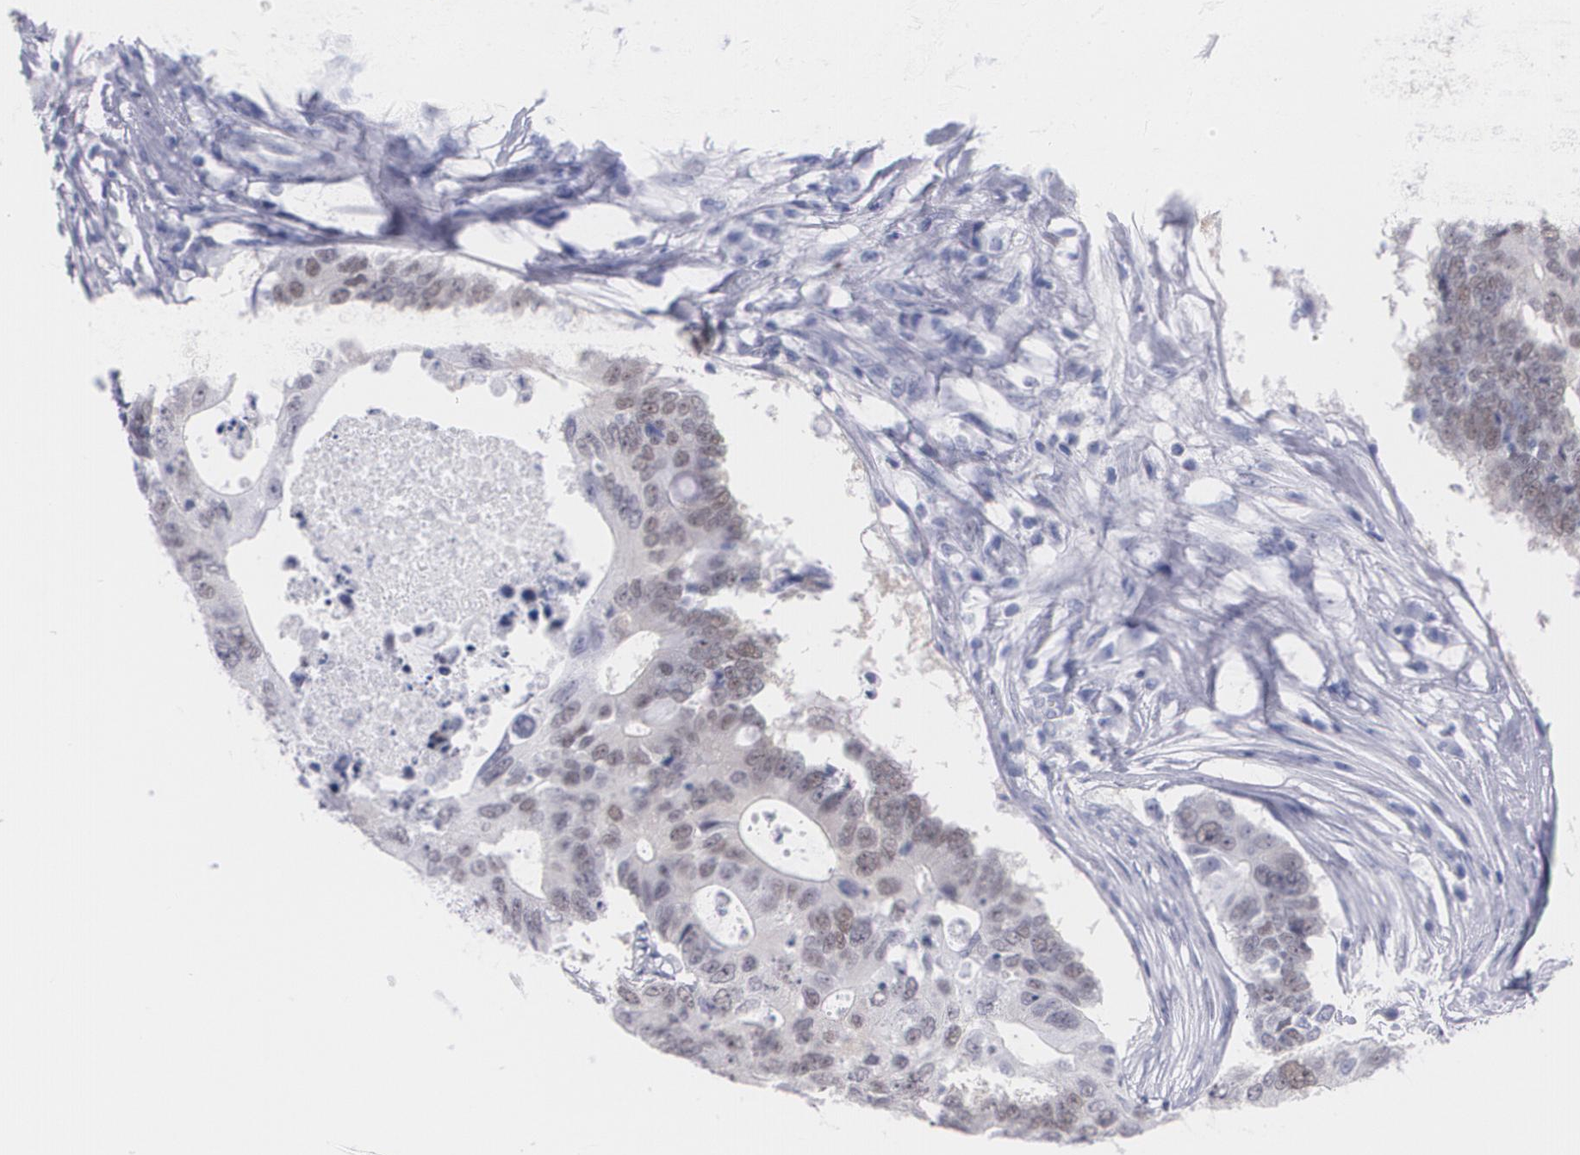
{"staining": {"intensity": "weak", "quantity": "25%-75%", "location": "nuclear"}, "tissue": "colorectal cancer", "cell_type": "Tumor cells", "image_type": "cancer", "snomed": [{"axis": "morphology", "description": "Adenocarcinoma, NOS"}, {"axis": "topography", "description": "Colon"}], "caption": "Protein staining shows weak nuclear positivity in about 25%-75% of tumor cells in colorectal cancer (adenocarcinoma).", "gene": "TP53", "patient": {"sex": "male", "age": 71}}